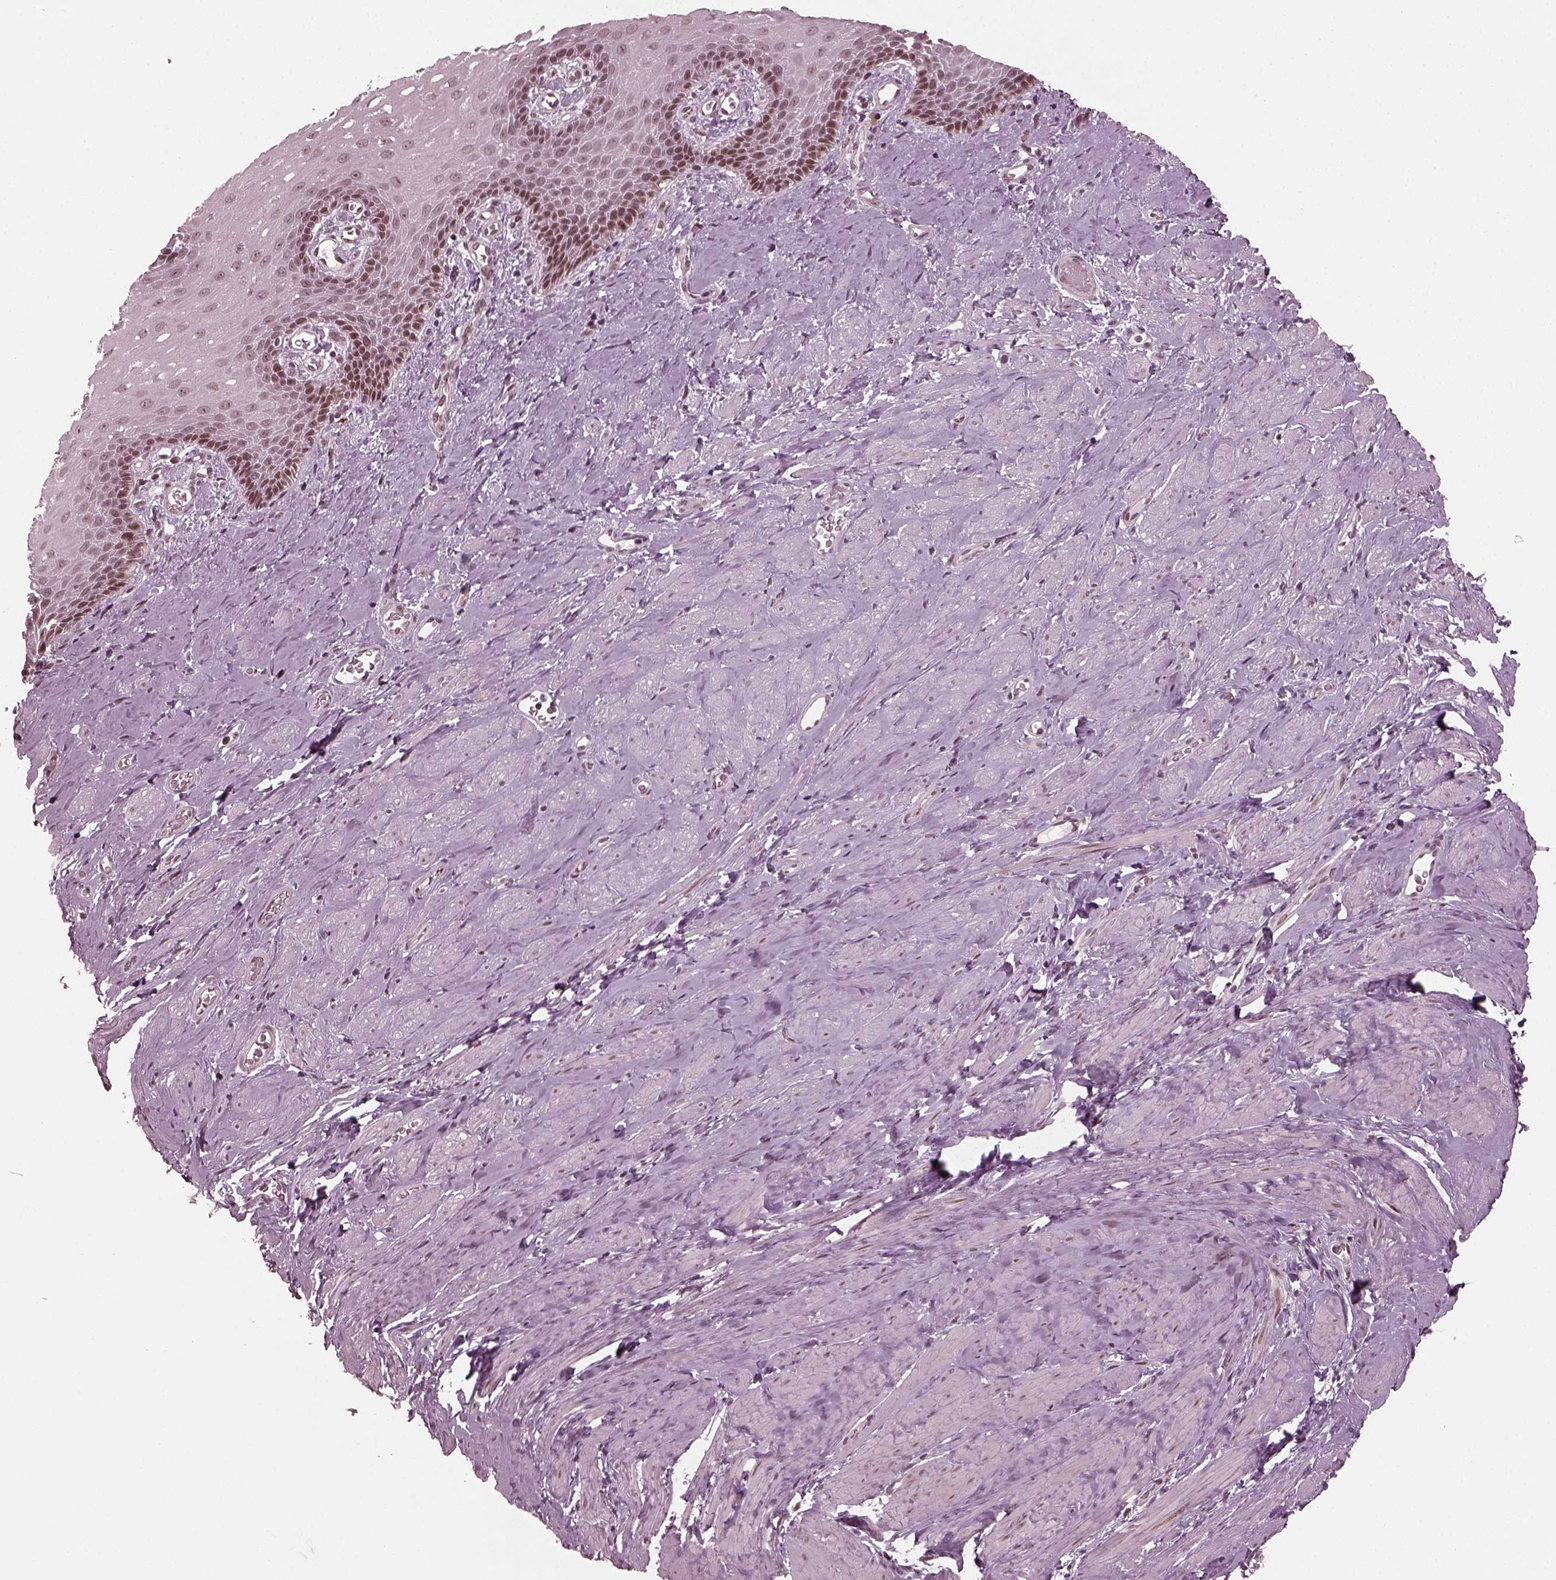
{"staining": {"intensity": "moderate", "quantity": "<25%", "location": "nuclear"}, "tissue": "esophagus", "cell_type": "Squamous epithelial cells", "image_type": "normal", "snomed": [{"axis": "morphology", "description": "Normal tissue, NOS"}, {"axis": "topography", "description": "Esophagus"}], "caption": "IHC photomicrograph of unremarkable esophagus stained for a protein (brown), which reveals low levels of moderate nuclear staining in about <25% of squamous epithelial cells.", "gene": "TRIB3", "patient": {"sex": "male", "age": 64}}